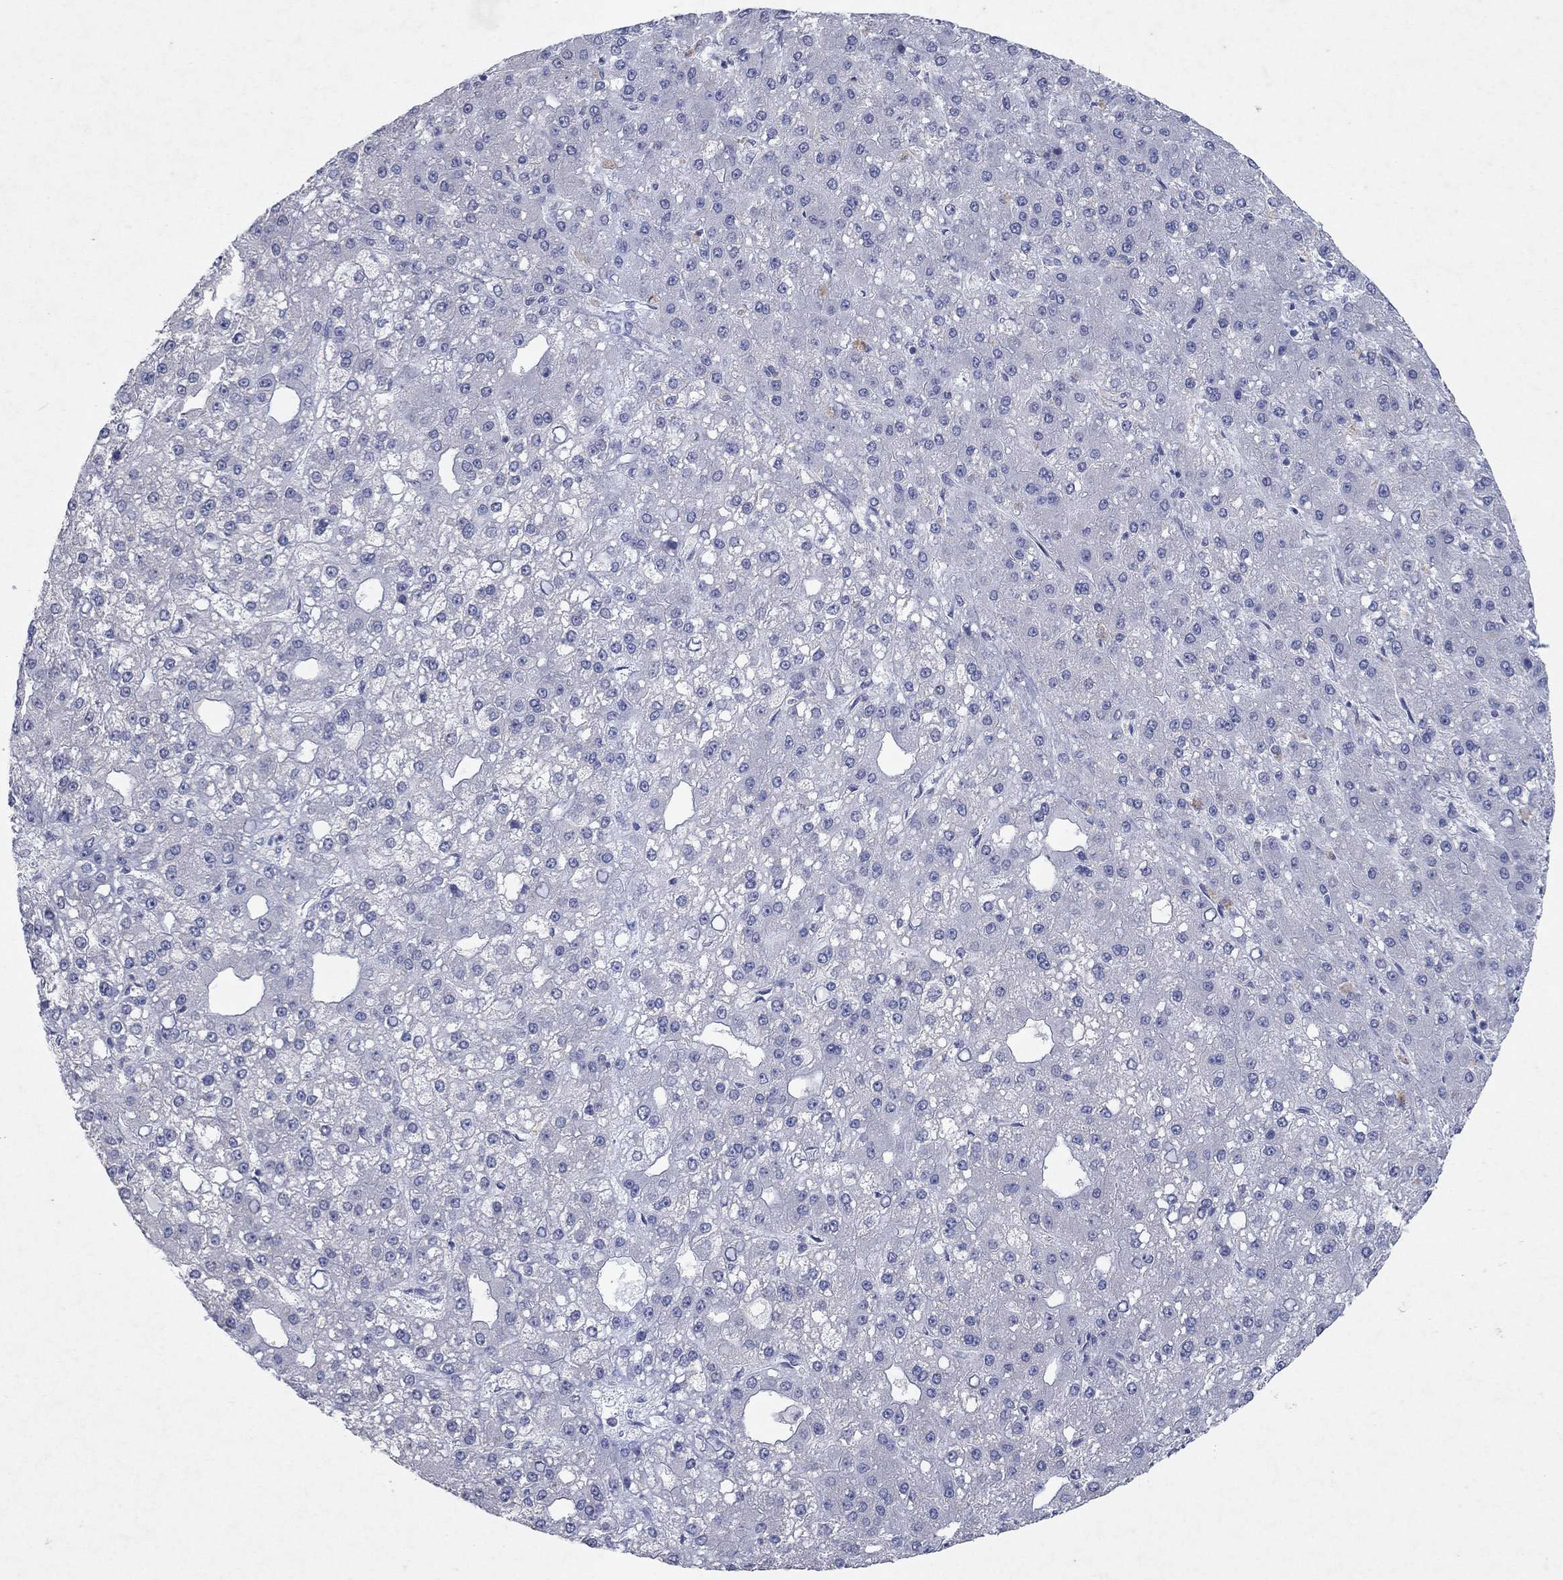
{"staining": {"intensity": "negative", "quantity": "none", "location": "none"}, "tissue": "liver cancer", "cell_type": "Tumor cells", "image_type": "cancer", "snomed": [{"axis": "morphology", "description": "Carcinoma, Hepatocellular, NOS"}, {"axis": "topography", "description": "Liver"}], "caption": "A high-resolution image shows IHC staining of liver cancer, which demonstrates no significant staining in tumor cells. The staining is performed using DAB (3,3'-diaminobenzidine) brown chromogen with nuclei counter-stained in using hematoxylin.", "gene": "KRT40", "patient": {"sex": "male", "age": 67}}